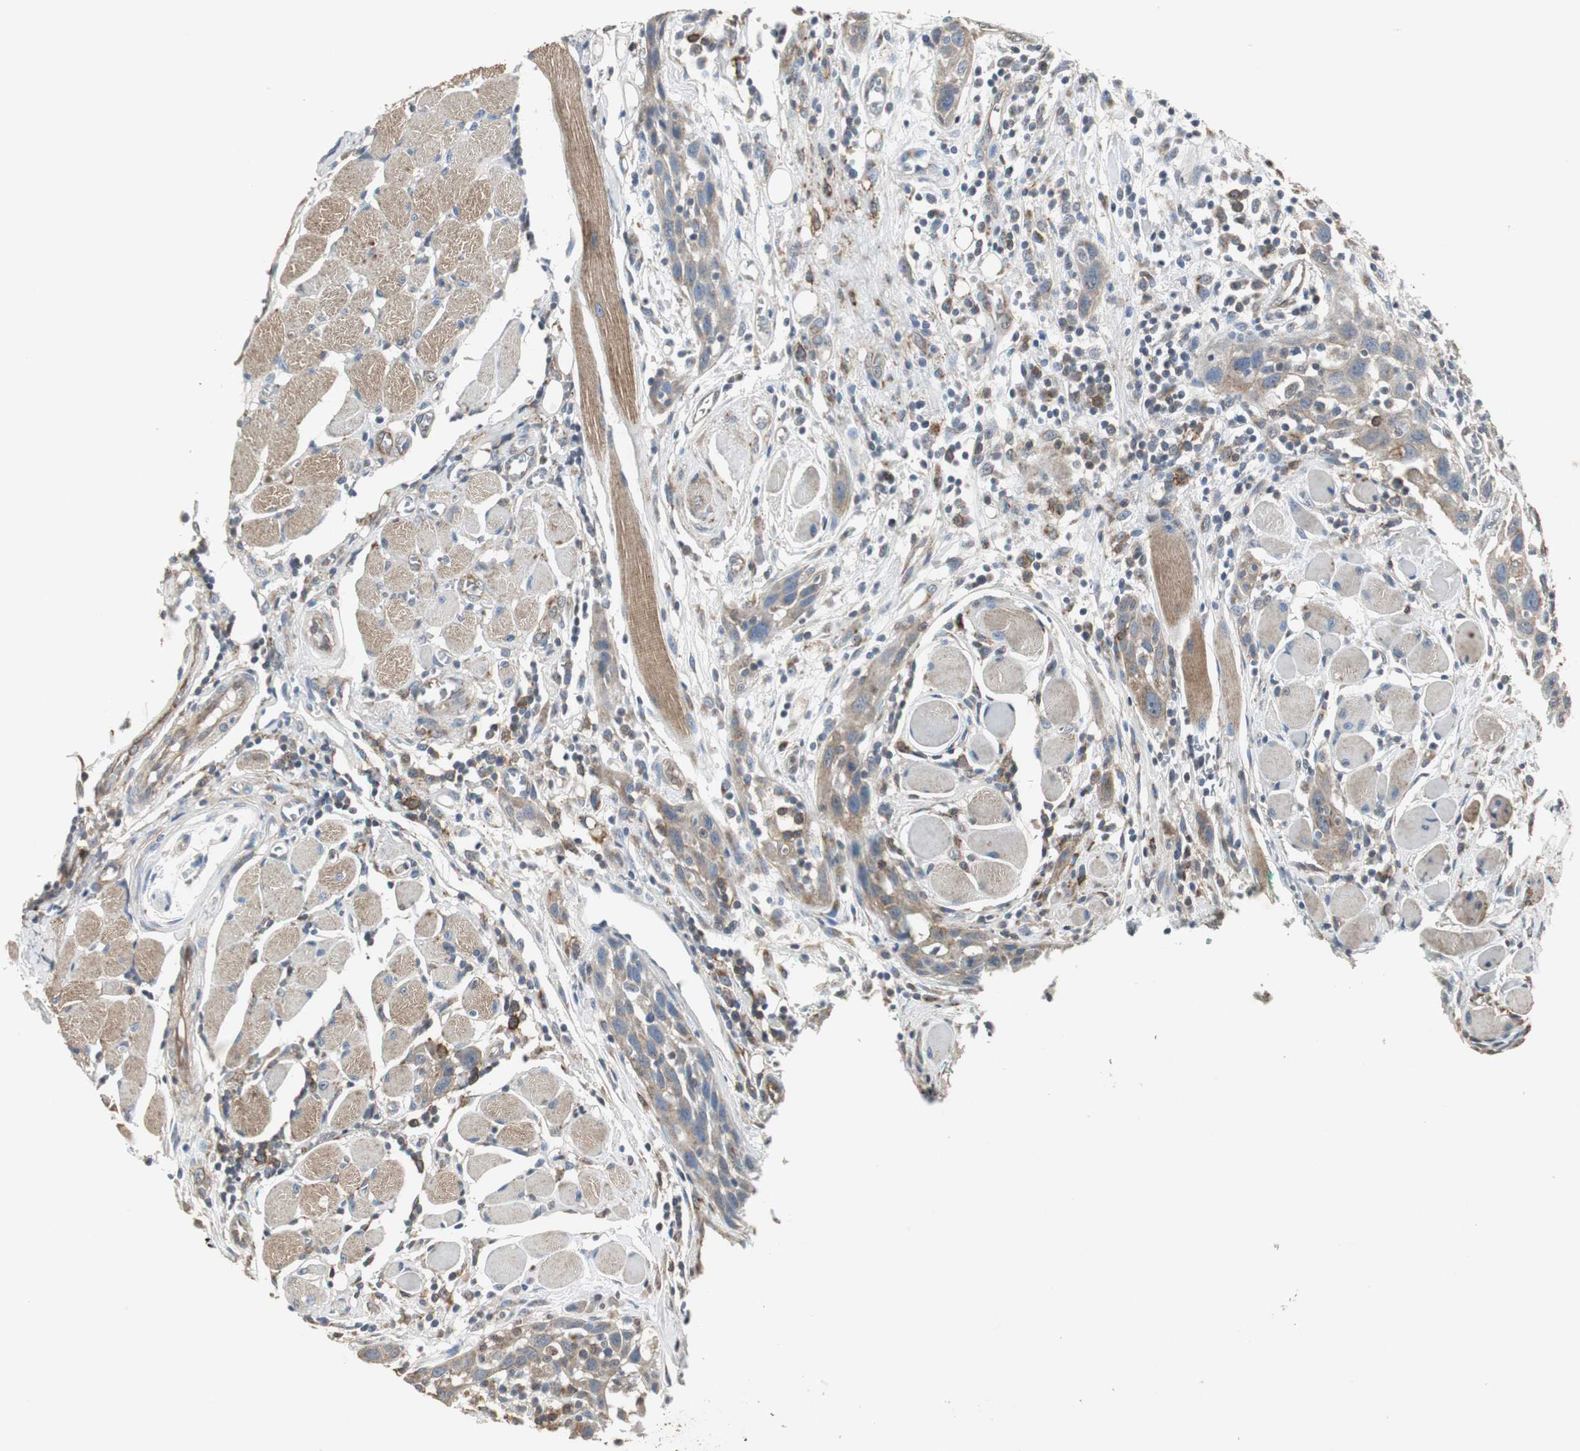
{"staining": {"intensity": "weak", "quantity": ">75%", "location": "cytoplasmic/membranous"}, "tissue": "head and neck cancer", "cell_type": "Tumor cells", "image_type": "cancer", "snomed": [{"axis": "morphology", "description": "Squamous cell carcinoma, NOS"}, {"axis": "topography", "description": "Oral tissue"}, {"axis": "topography", "description": "Head-Neck"}], "caption": "Head and neck squamous cell carcinoma tissue displays weak cytoplasmic/membranous positivity in approximately >75% of tumor cells", "gene": "JTB", "patient": {"sex": "female", "age": 50}}